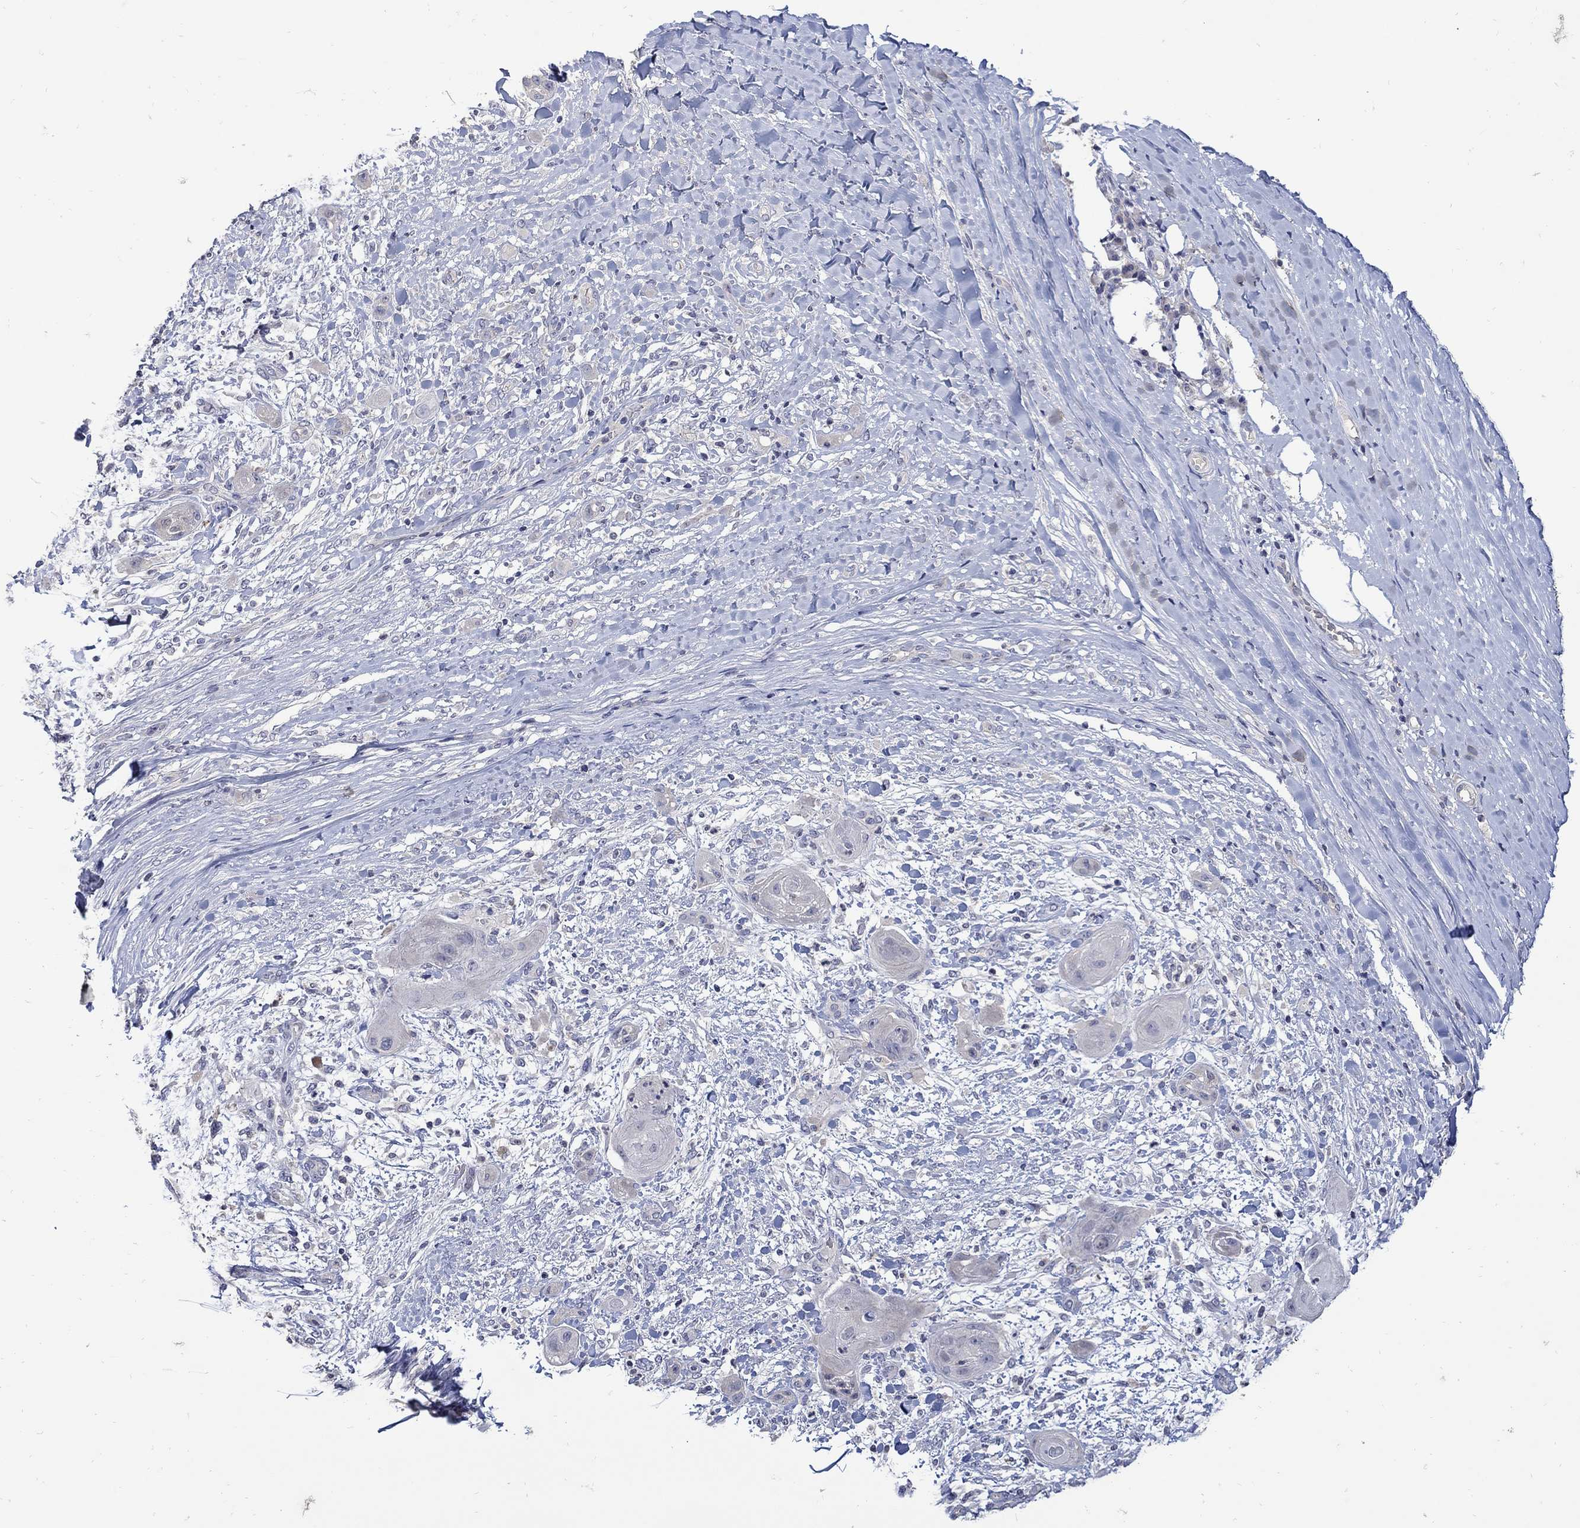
{"staining": {"intensity": "negative", "quantity": "none", "location": "none"}, "tissue": "skin cancer", "cell_type": "Tumor cells", "image_type": "cancer", "snomed": [{"axis": "morphology", "description": "Squamous cell carcinoma, NOS"}, {"axis": "topography", "description": "Skin"}], "caption": "The photomicrograph exhibits no significant expression in tumor cells of skin squamous cell carcinoma.", "gene": "CETN1", "patient": {"sex": "male", "age": 62}}